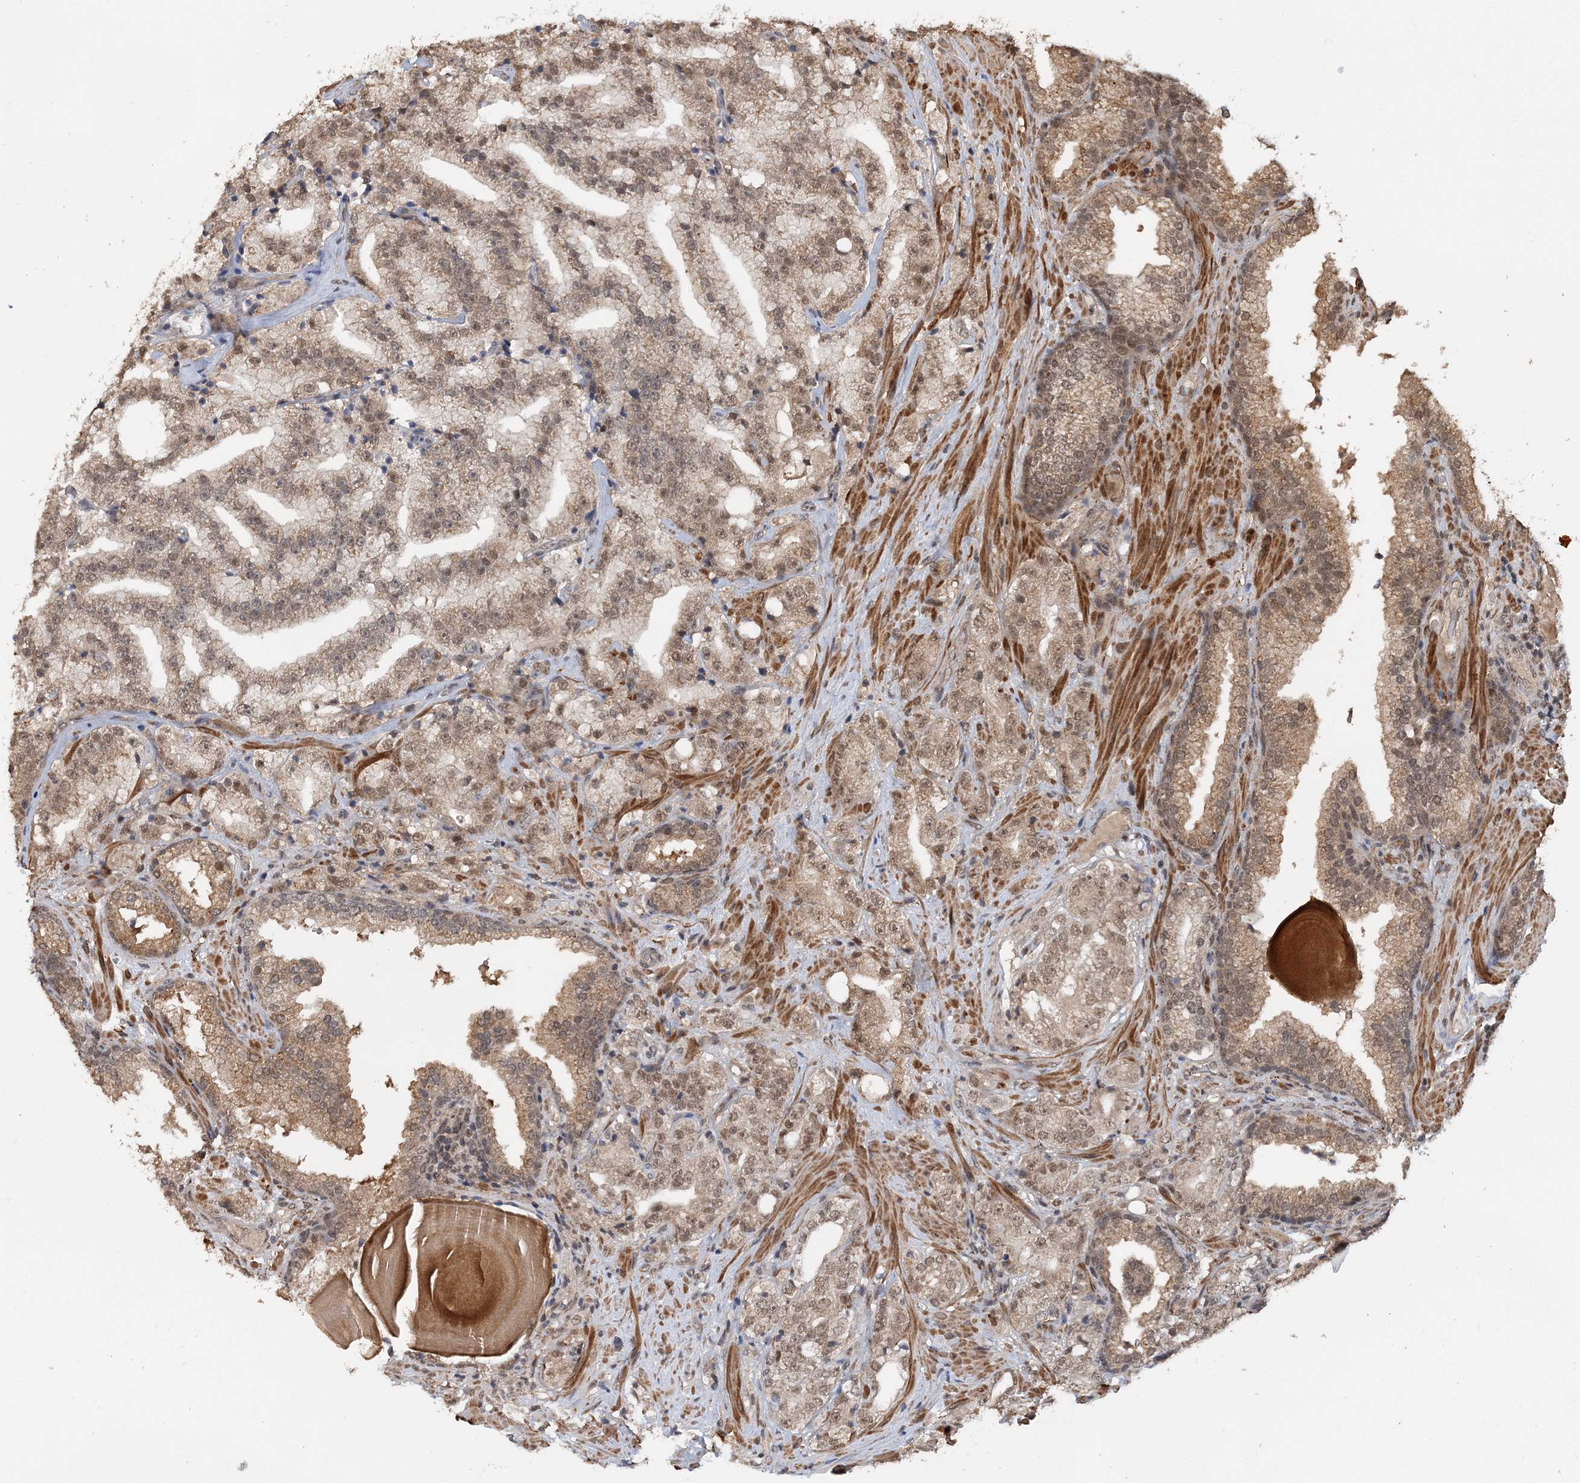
{"staining": {"intensity": "weak", "quantity": ">75%", "location": "cytoplasmic/membranous,nuclear"}, "tissue": "prostate cancer", "cell_type": "Tumor cells", "image_type": "cancer", "snomed": [{"axis": "morphology", "description": "Adenocarcinoma, High grade"}, {"axis": "topography", "description": "Prostate"}], "caption": "The immunohistochemical stain shows weak cytoplasmic/membranous and nuclear expression in tumor cells of high-grade adenocarcinoma (prostate) tissue.", "gene": "TSHZ2", "patient": {"sex": "male", "age": 64}}